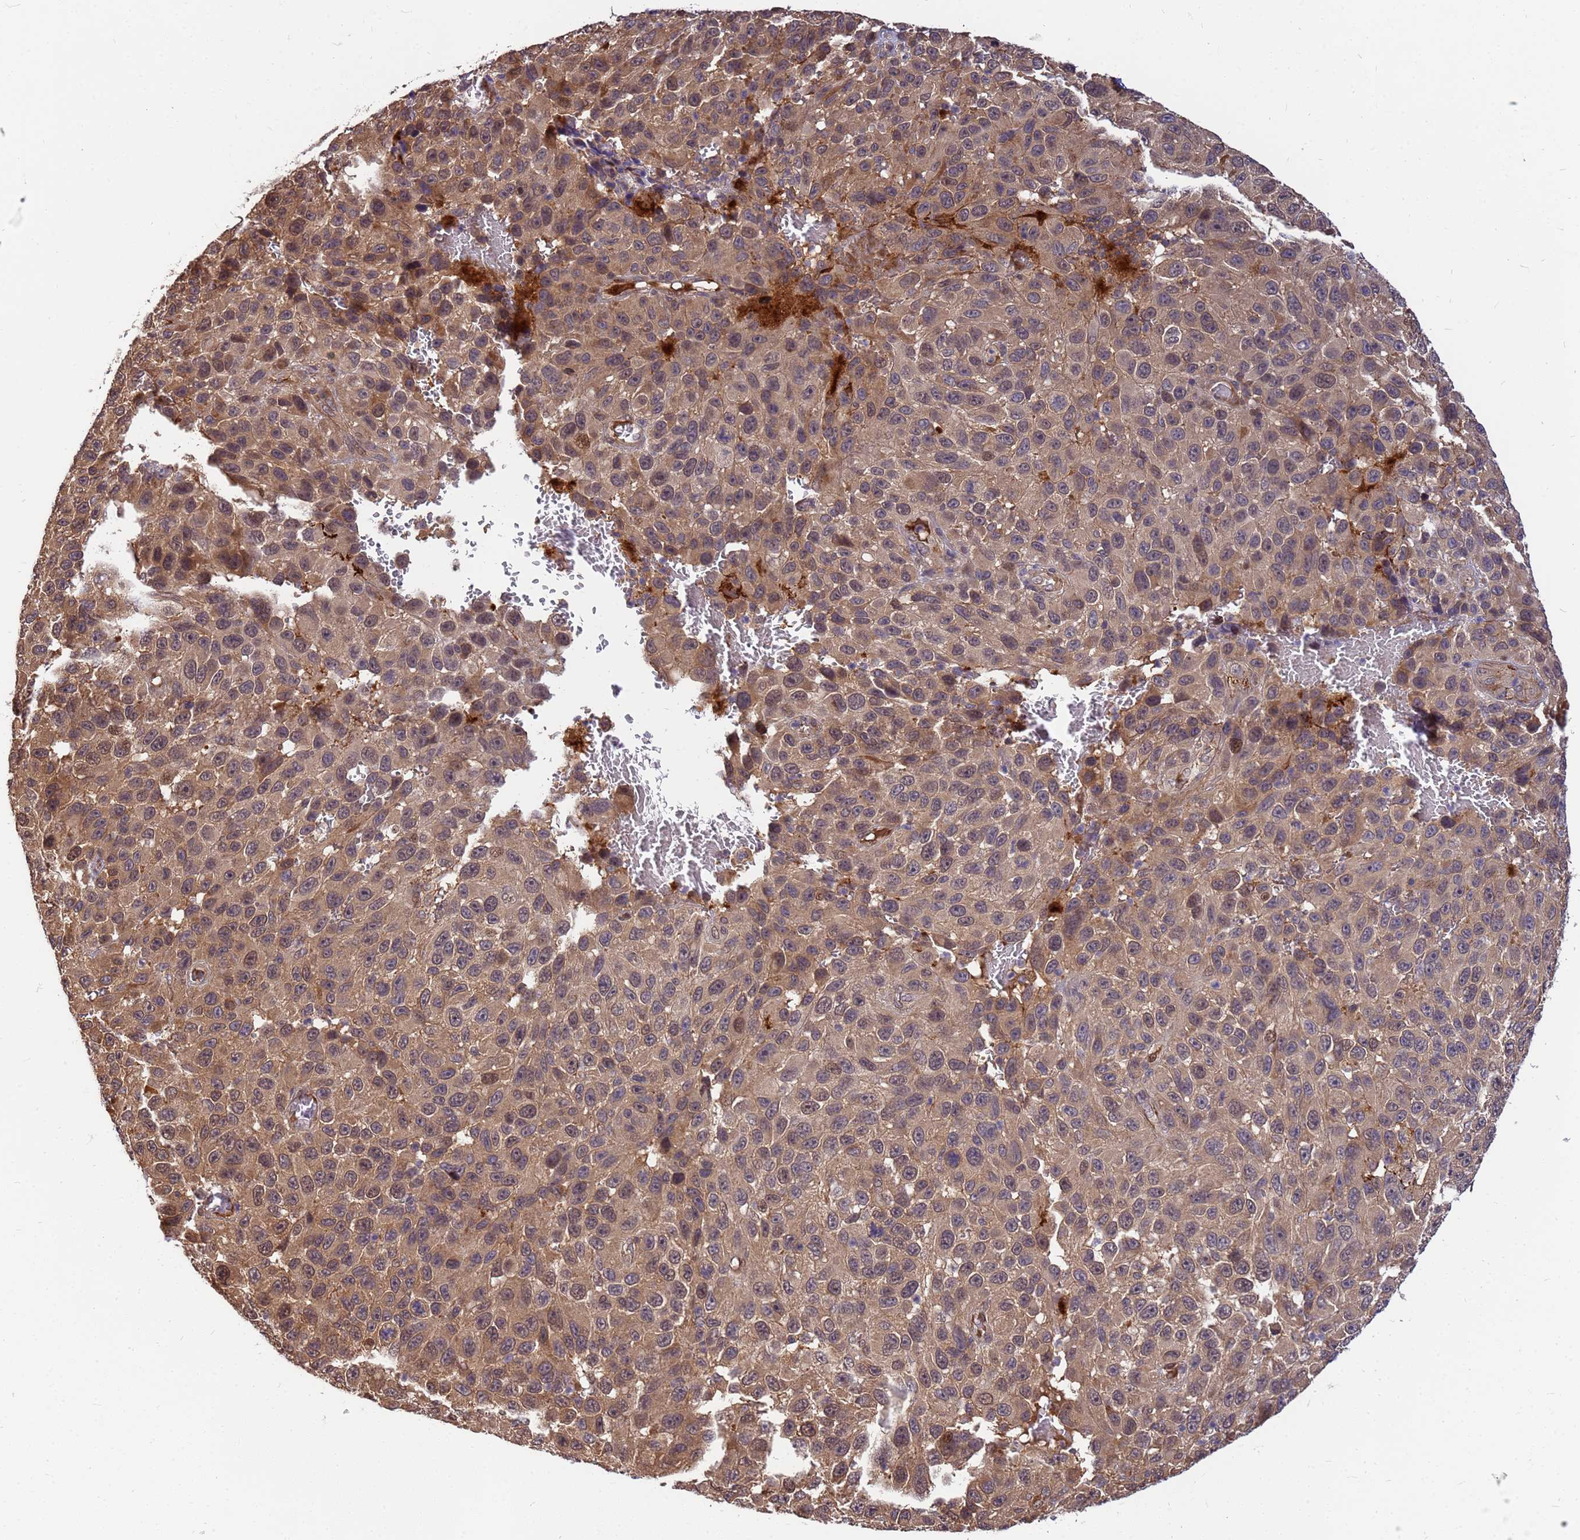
{"staining": {"intensity": "weak", "quantity": ">75%", "location": "cytoplasmic/membranous,nuclear"}, "tissue": "melanoma", "cell_type": "Tumor cells", "image_type": "cancer", "snomed": [{"axis": "morphology", "description": "Malignant melanoma, NOS"}, {"axis": "topography", "description": "Skin"}], "caption": "The photomicrograph demonstrates staining of melanoma, revealing weak cytoplasmic/membranous and nuclear protein expression (brown color) within tumor cells.", "gene": "DUS4L", "patient": {"sex": "female", "age": 96}}